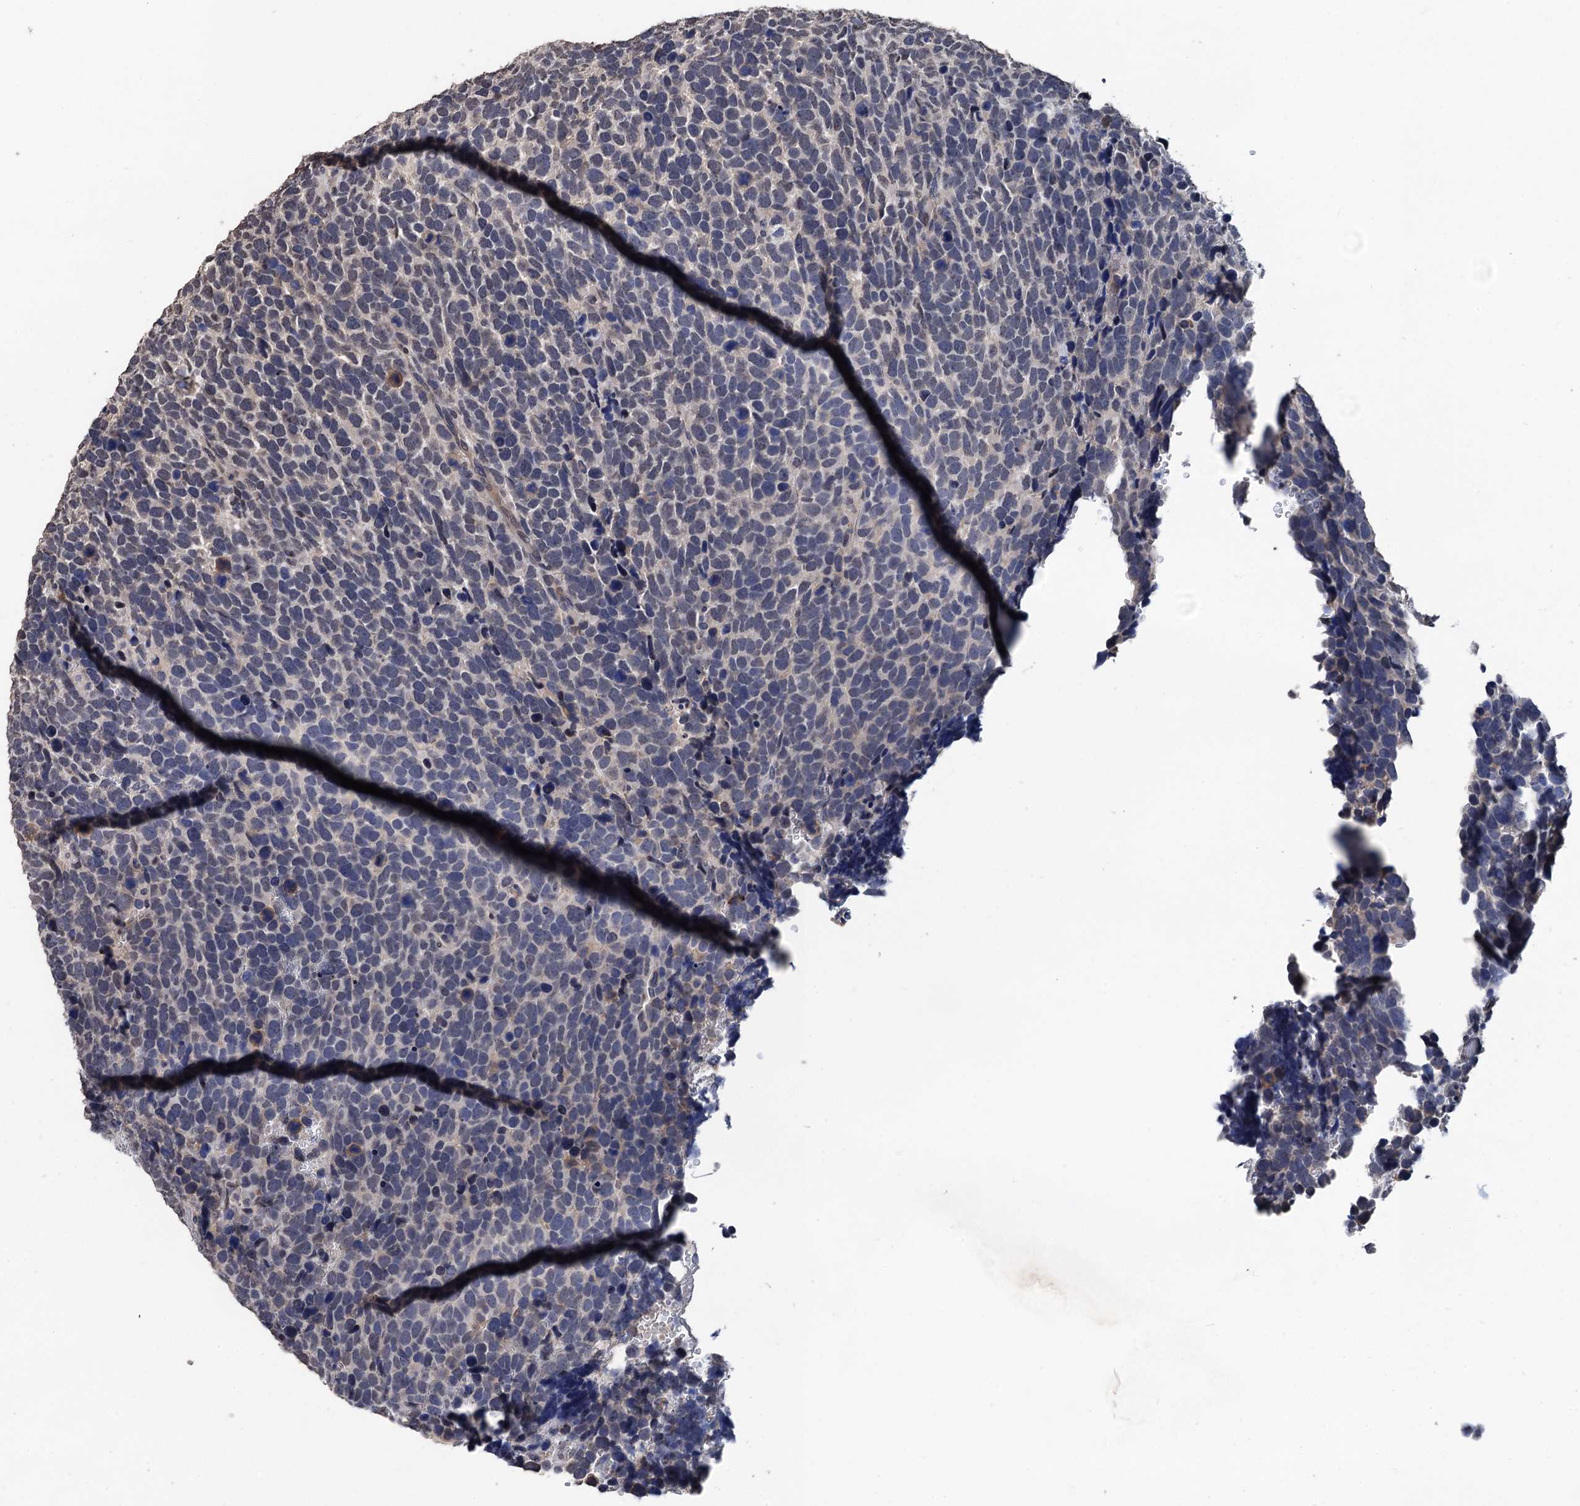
{"staining": {"intensity": "weak", "quantity": "<25%", "location": "cytoplasmic/membranous"}, "tissue": "urothelial cancer", "cell_type": "Tumor cells", "image_type": "cancer", "snomed": [{"axis": "morphology", "description": "Urothelial carcinoma, High grade"}, {"axis": "topography", "description": "Urinary bladder"}], "caption": "An immunohistochemistry micrograph of urothelial cancer is shown. There is no staining in tumor cells of urothelial cancer.", "gene": "ART5", "patient": {"sex": "female", "age": 82}}